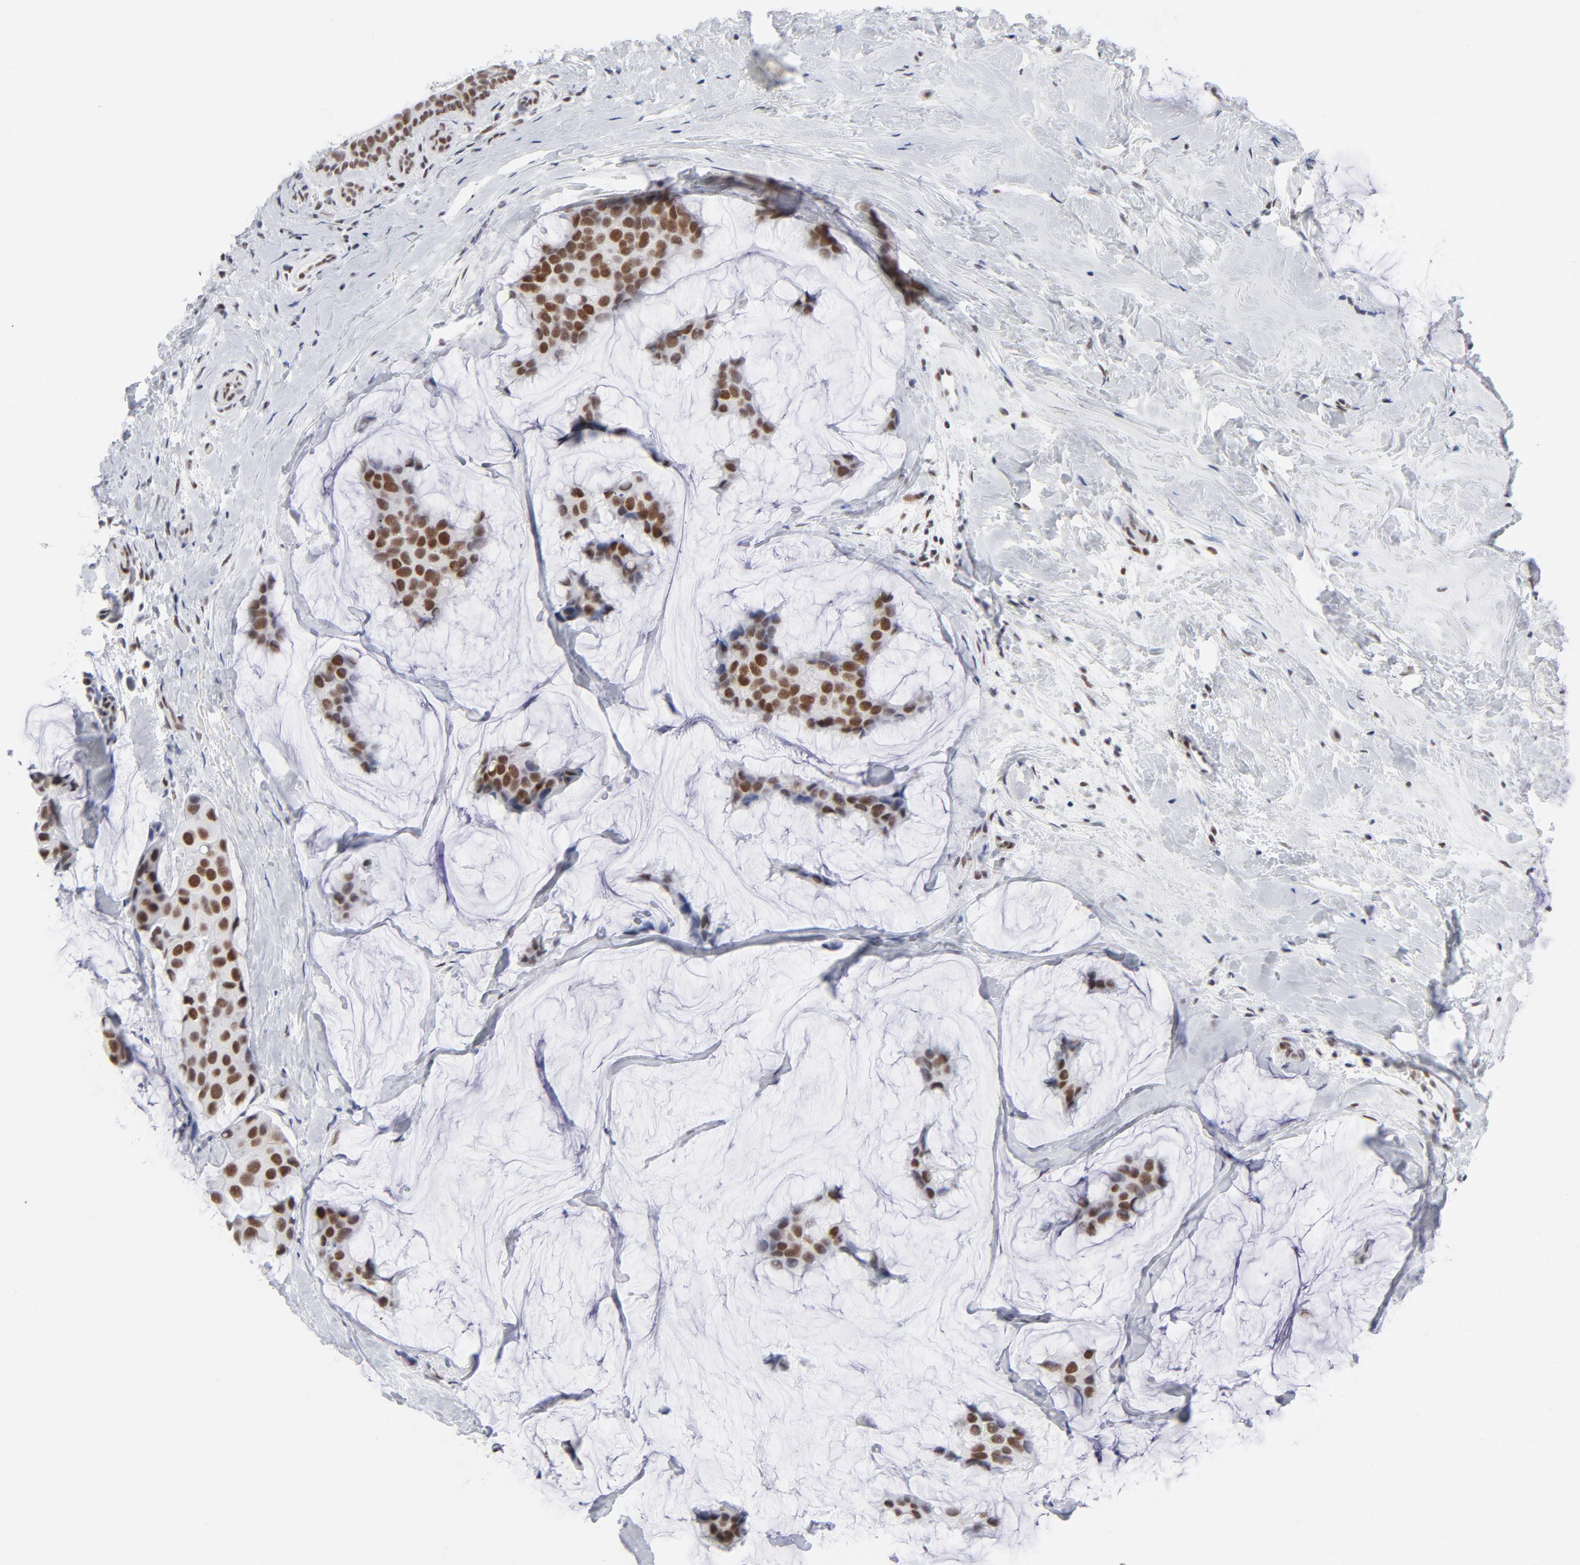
{"staining": {"intensity": "moderate", "quantity": ">75%", "location": "nuclear"}, "tissue": "breast cancer", "cell_type": "Tumor cells", "image_type": "cancer", "snomed": [{"axis": "morphology", "description": "Normal tissue, NOS"}, {"axis": "morphology", "description": "Duct carcinoma"}, {"axis": "topography", "description": "Breast"}], "caption": "The photomicrograph demonstrates immunohistochemical staining of breast cancer. There is moderate nuclear expression is seen in approximately >75% of tumor cells. The staining is performed using DAB brown chromogen to label protein expression. The nuclei are counter-stained blue using hematoxylin.", "gene": "ATF2", "patient": {"sex": "female", "age": 50}}